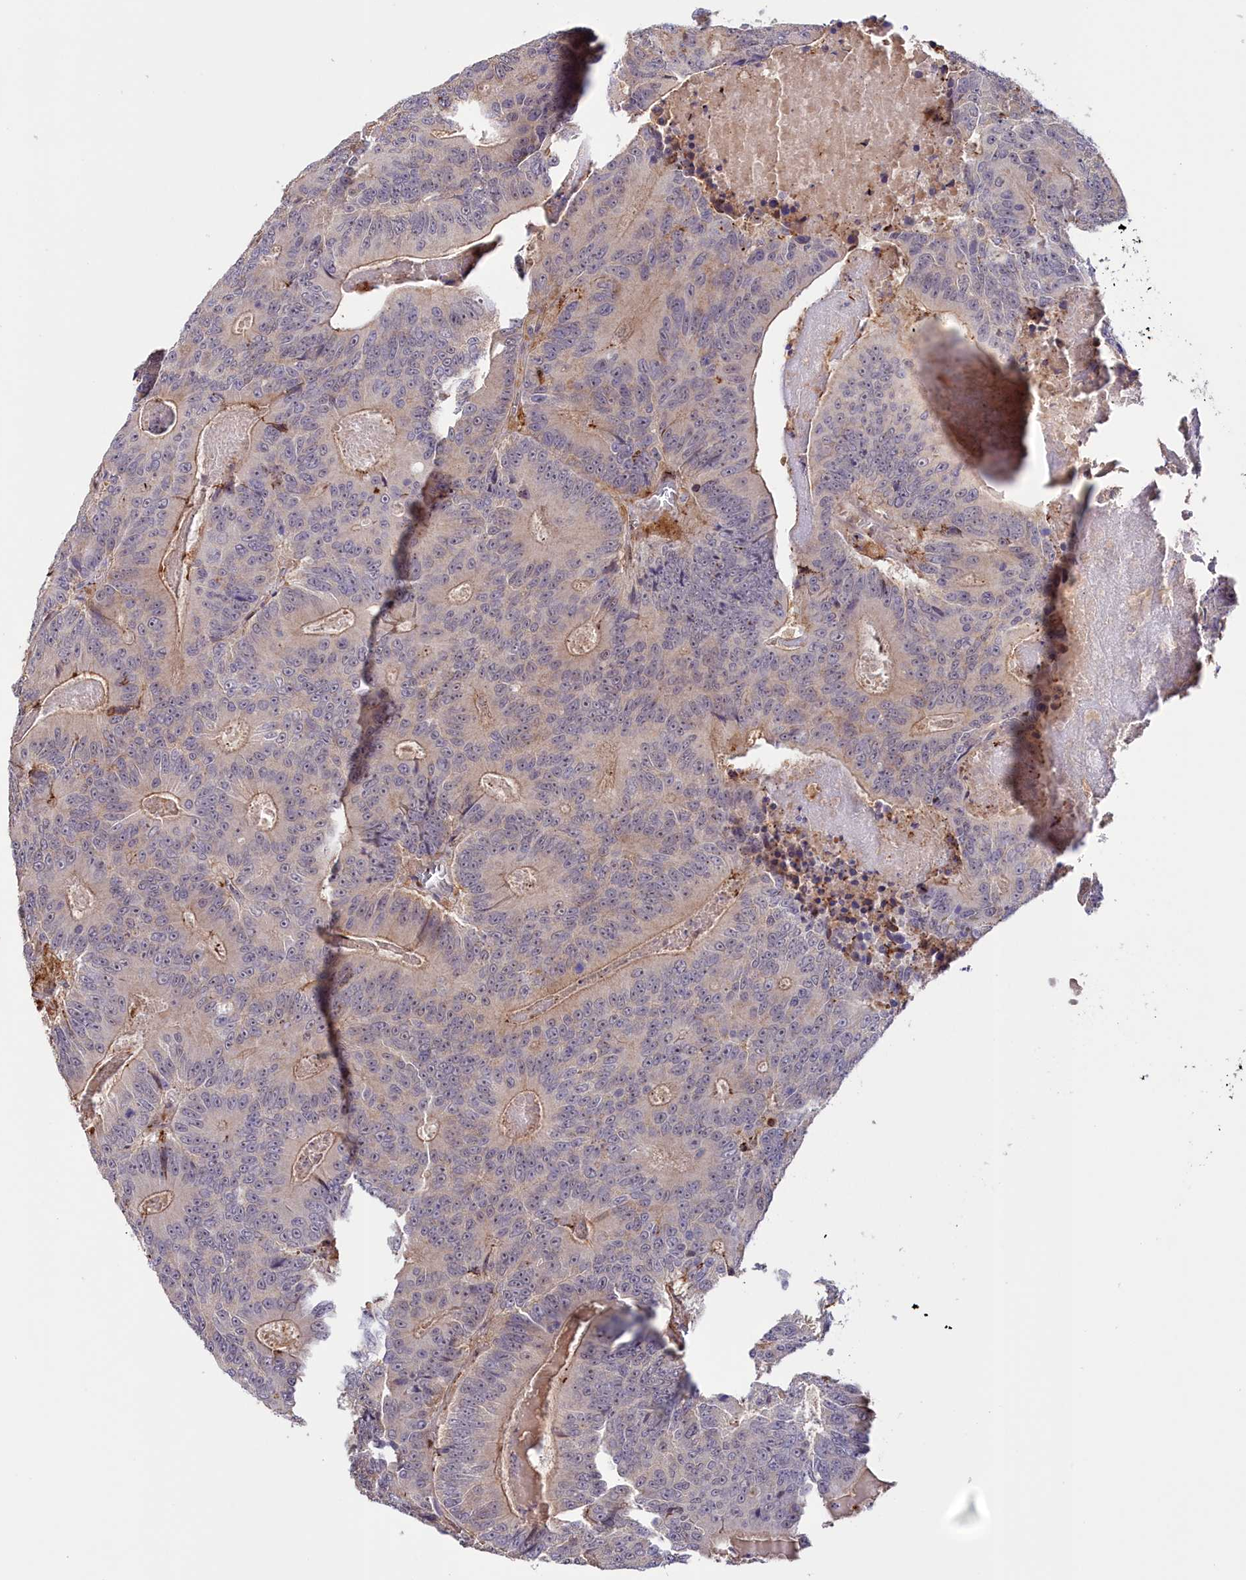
{"staining": {"intensity": "weak", "quantity": "<25%", "location": "cytoplasmic/membranous"}, "tissue": "colorectal cancer", "cell_type": "Tumor cells", "image_type": "cancer", "snomed": [{"axis": "morphology", "description": "Adenocarcinoma, NOS"}, {"axis": "topography", "description": "Colon"}], "caption": "Immunohistochemistry of colorectal adenocarcinoma shows no expression in tumor cells. (Brightfield microscopy of DAB immunohistochemistry (IHC) at high magnification).", "gene": "NEURL4", "patient": {"sex": "male", "age": 83}}